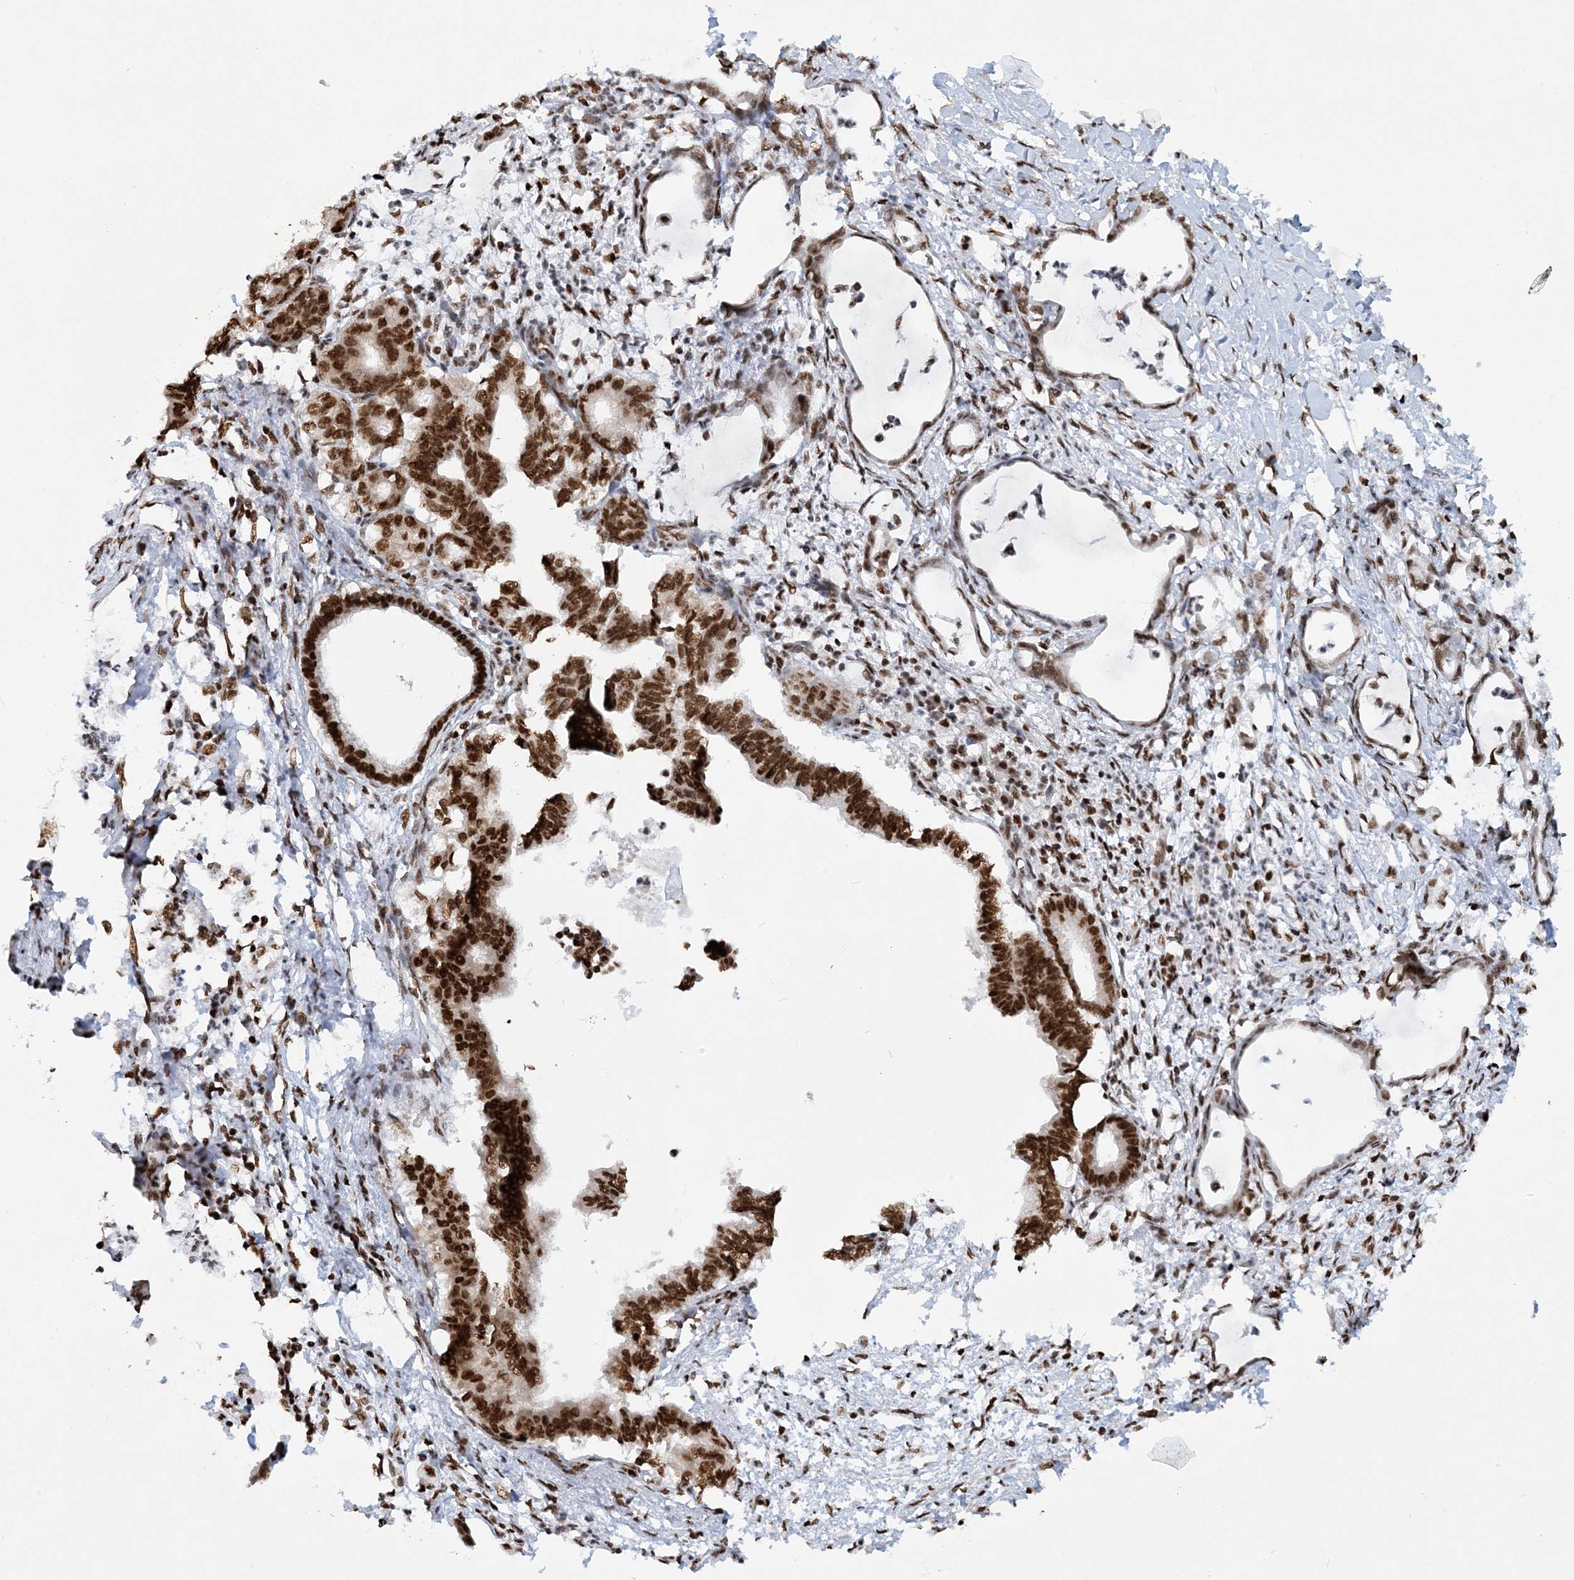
{"staining": {"intensity": "strong", "quantity": ">75%", "location": "nuclear"}, "tissue": "pancreatic cancer", "cell_type": "Tumor cells", "image_type": "cancer", "snomed": [{"axis": "morphology", "description": "Adenocarcinoma, NOS"}, {"axis": "topography", "description": "Pancreas"}], "caption": "Tumor cells exhibit strong nuclear positivity in approximately >75% of cells in pancreatic cancer (adenocarcinoma). (IHC, brightfield microscopy, high magnification).", "gene": "DELE1", "patient": {"sex": "female", "age": 55}}